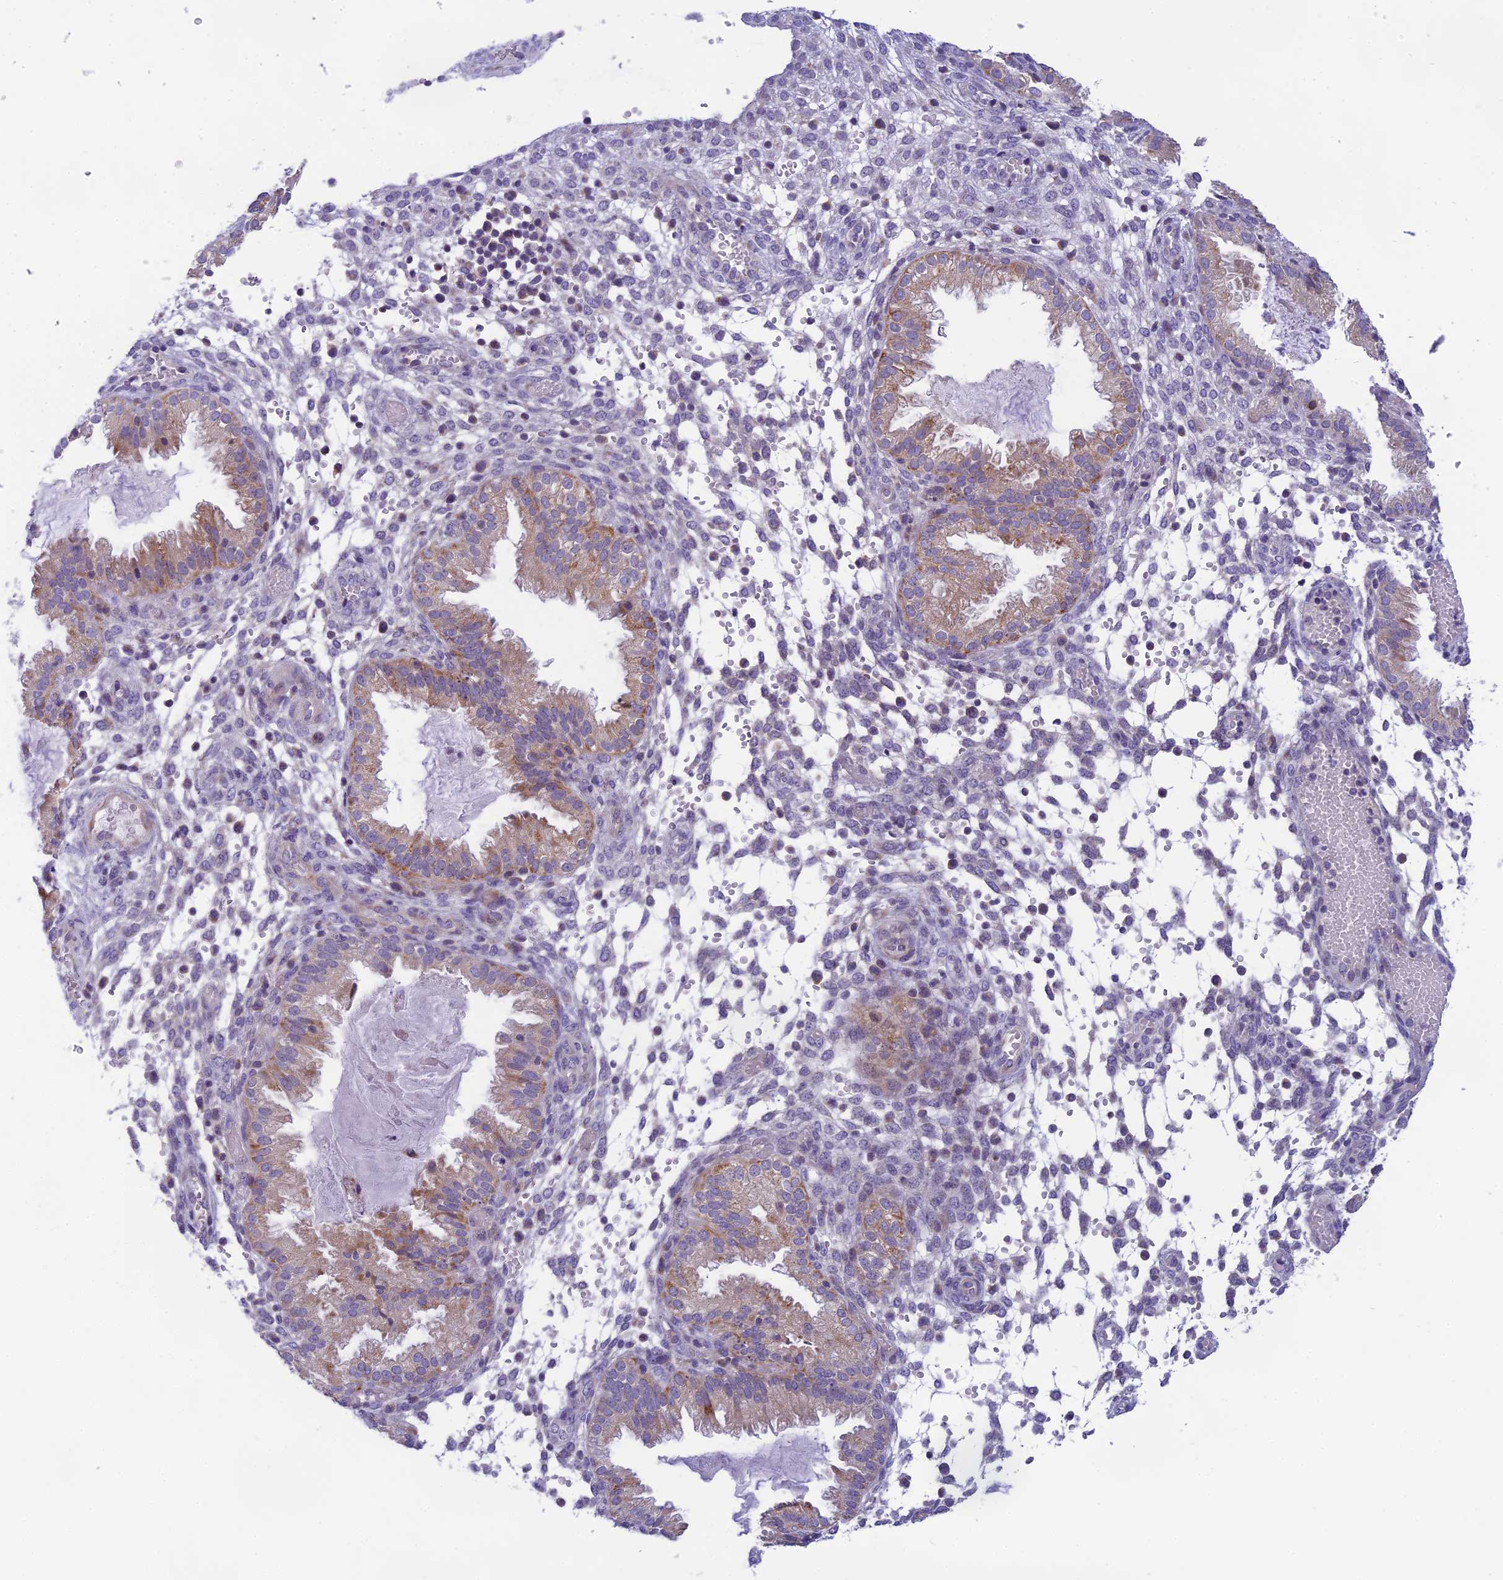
{"staining": {"intensity": "negative", "quantity": "none", "location": "none"}, "tissue": "endometrium", "cell_type": "Cells in endometrial stroma", "image_type": "normal", "snomed": [{"axis": "morphology", "description": "Normal tissue, NOS"}, {"axis": "topography", "description": "Endometrium"}], "caption": "Micrograph shows no protein expression in cells in endometrial stroma of benign endometrium. (DAB immunohistochemistry, high magnification).", "gene": "ARHGEF37", "patient": {"sex": "female", "age": 33}}